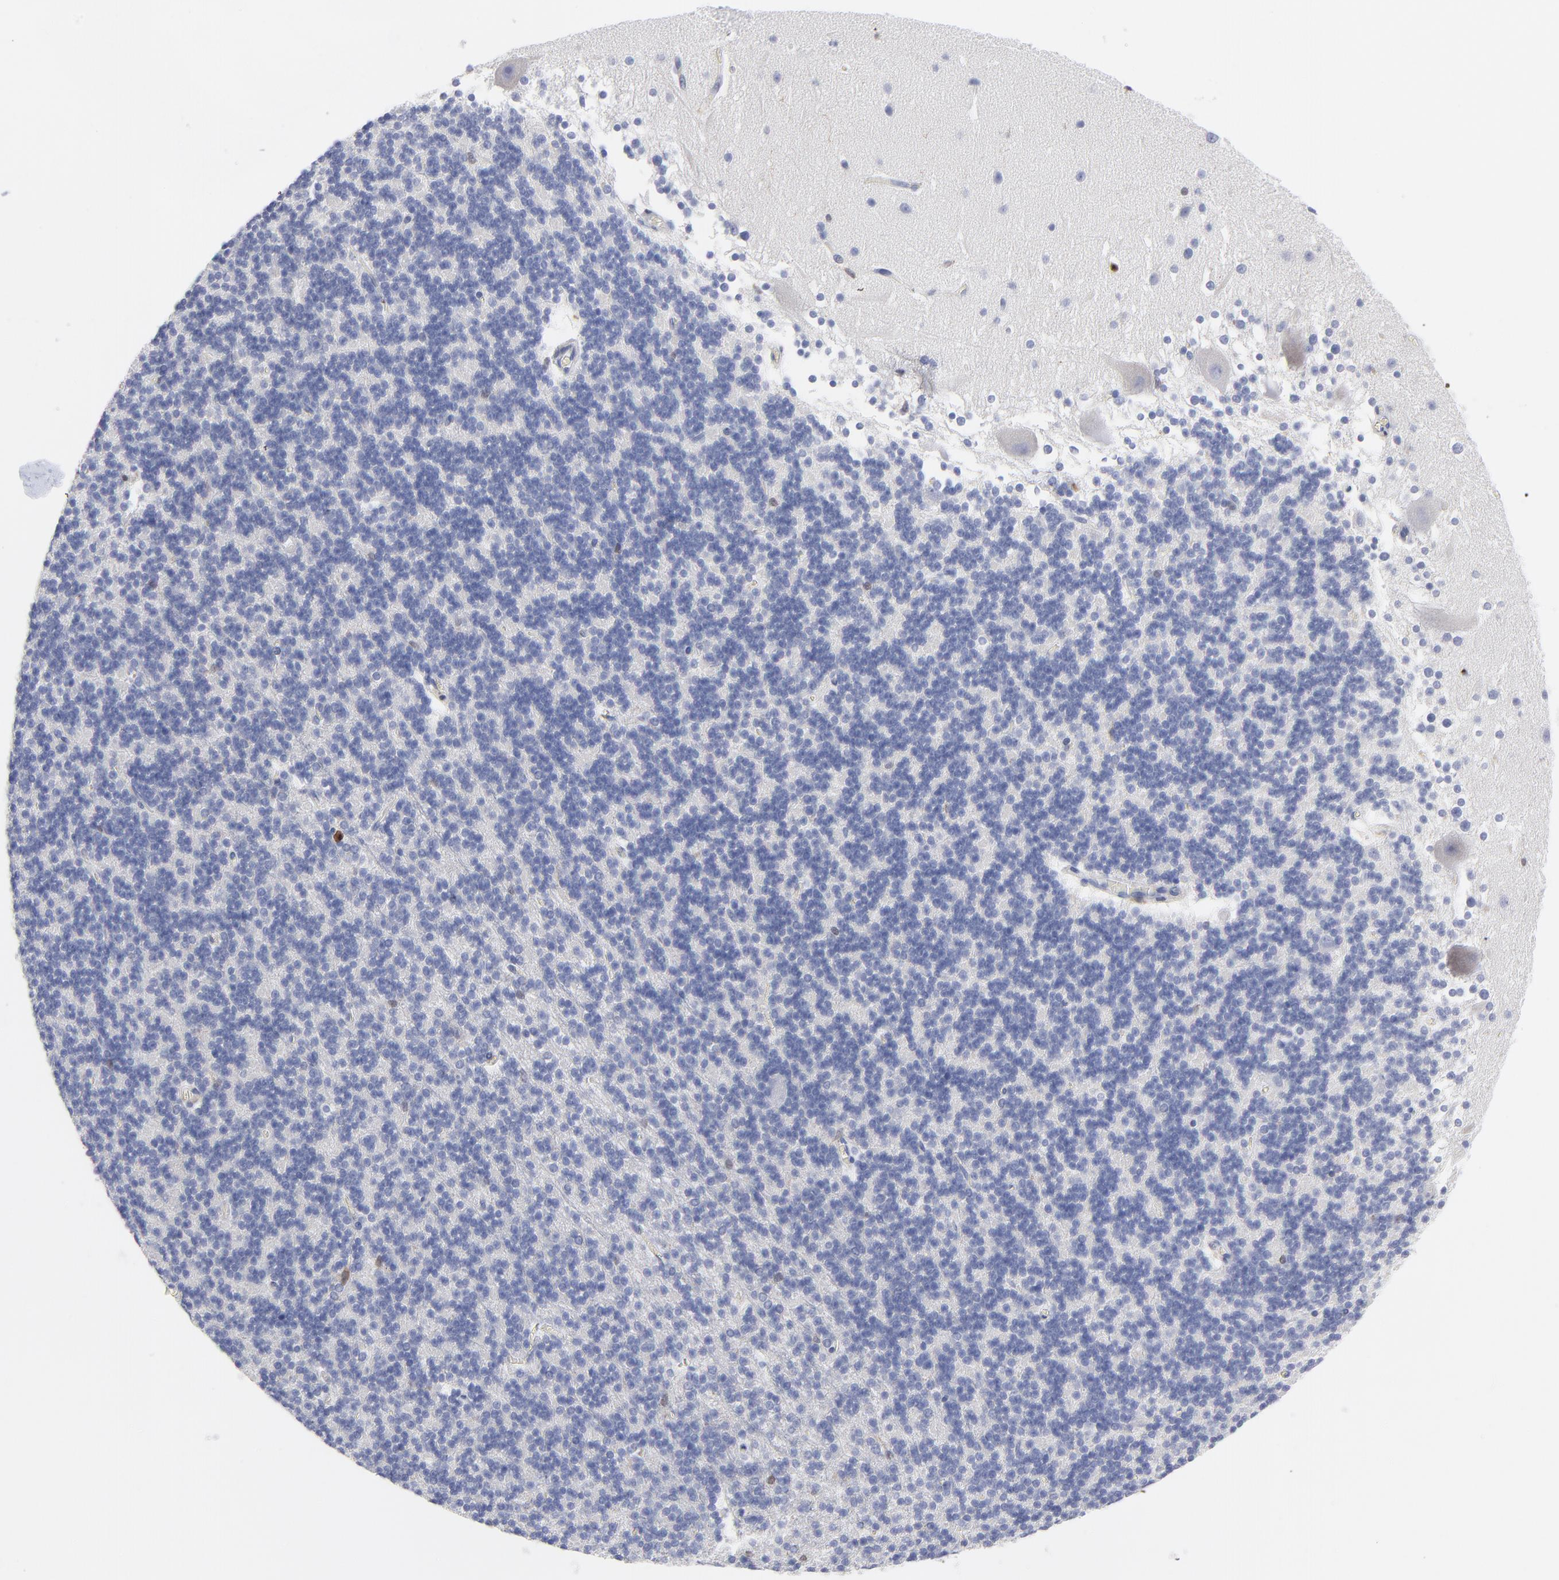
{"staining": {"intensity": "negative", "quantity": "none", "location": "none"}, "tissue": "cerebellum", "cell_type": "Cells in granular layer", "image_type": "normal", "snomed": [{"axis": "morphology", "description": "Normal tissue, NOS"}, {"axis": "topography", "description": "Cerebellum"}], "caption": "A photomicrograph of cerebellum stained for a protein exhibits no brown staining in cells in granular layer.", "gene": "TBXT", "patient": {"sex": "female", "age": 19}}